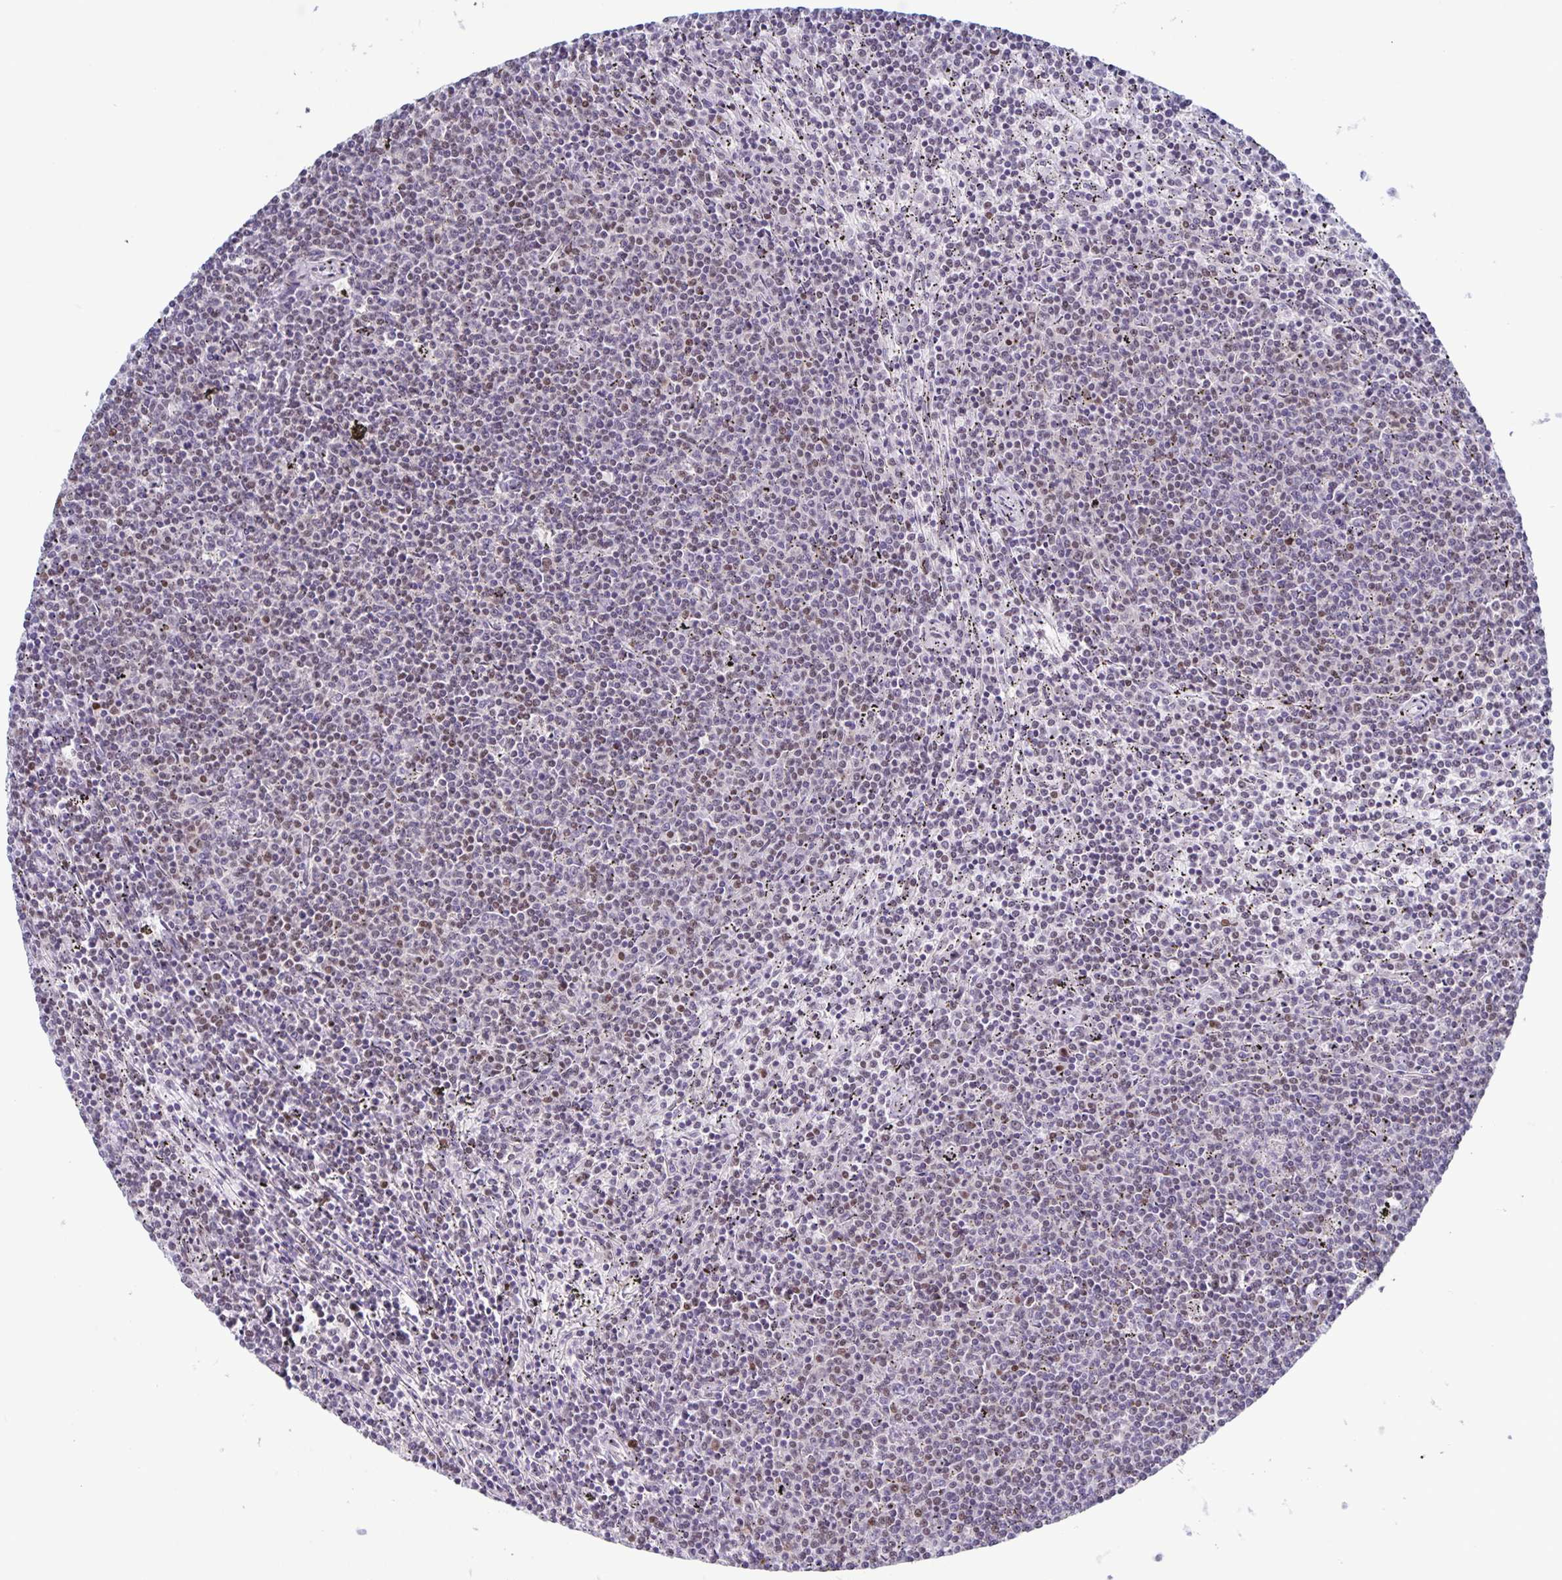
{"staining": {"intensity": "weak", "quantity": "<25%", "location": "nuclear"}, "tissue": "lymphoma", "cell_type": "Tumor cells", "image_type": "cancer", "snomed": [{"axis": "morphology", "description": "Malignant lymphoma, non-Hodgkin's type, Low grade"}, {"axis": "topography", "description": "Spleen"}], "caption": "Tumor cells are negative for protein expression in human malignant lymphoma, non-Hodgkin's type (low-grade). (DAB (3,3'-diaminobenzidine) immunohistochemistry (IHC), high magnification).", "gene": "JUND", "patient": {"sex": "female", "age": 50}}